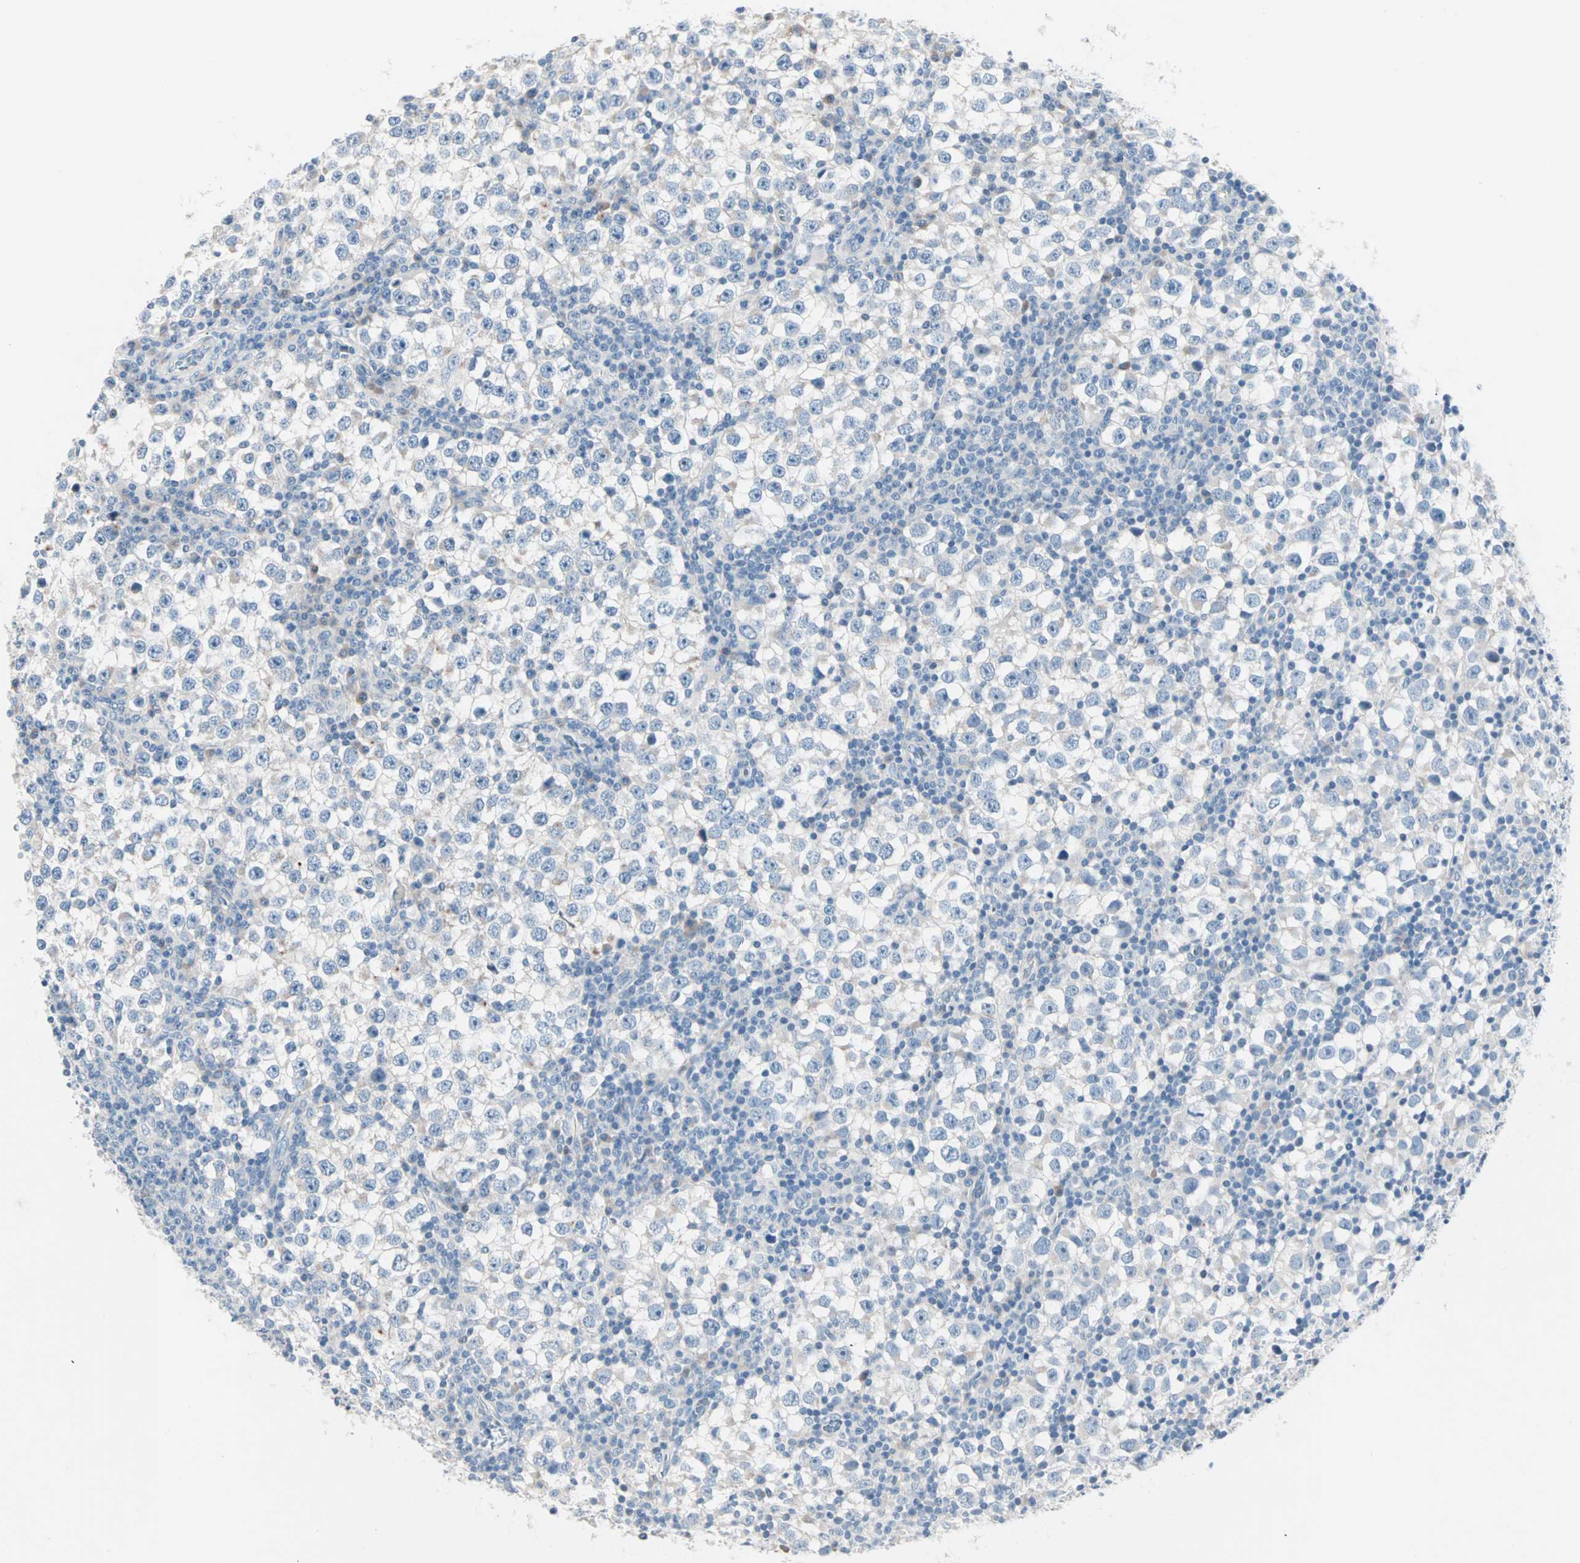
{"staining": {"intensity": "negative", "quantity": "none", "location": "none"}, "tissue": "testis cancer", "cell_type": "Tumor cells", "image_type": "cancer", "snomed": [{"axis": "morphology", "description": "Seminoma, NOS"}, {"axis": "topography", "description": "Testis"}], "caption": "Tumor cells show no significant staining in testis cancer (seminoma).", "gene": "NEFH", "patient": {"sex": "male", "age": 65}}